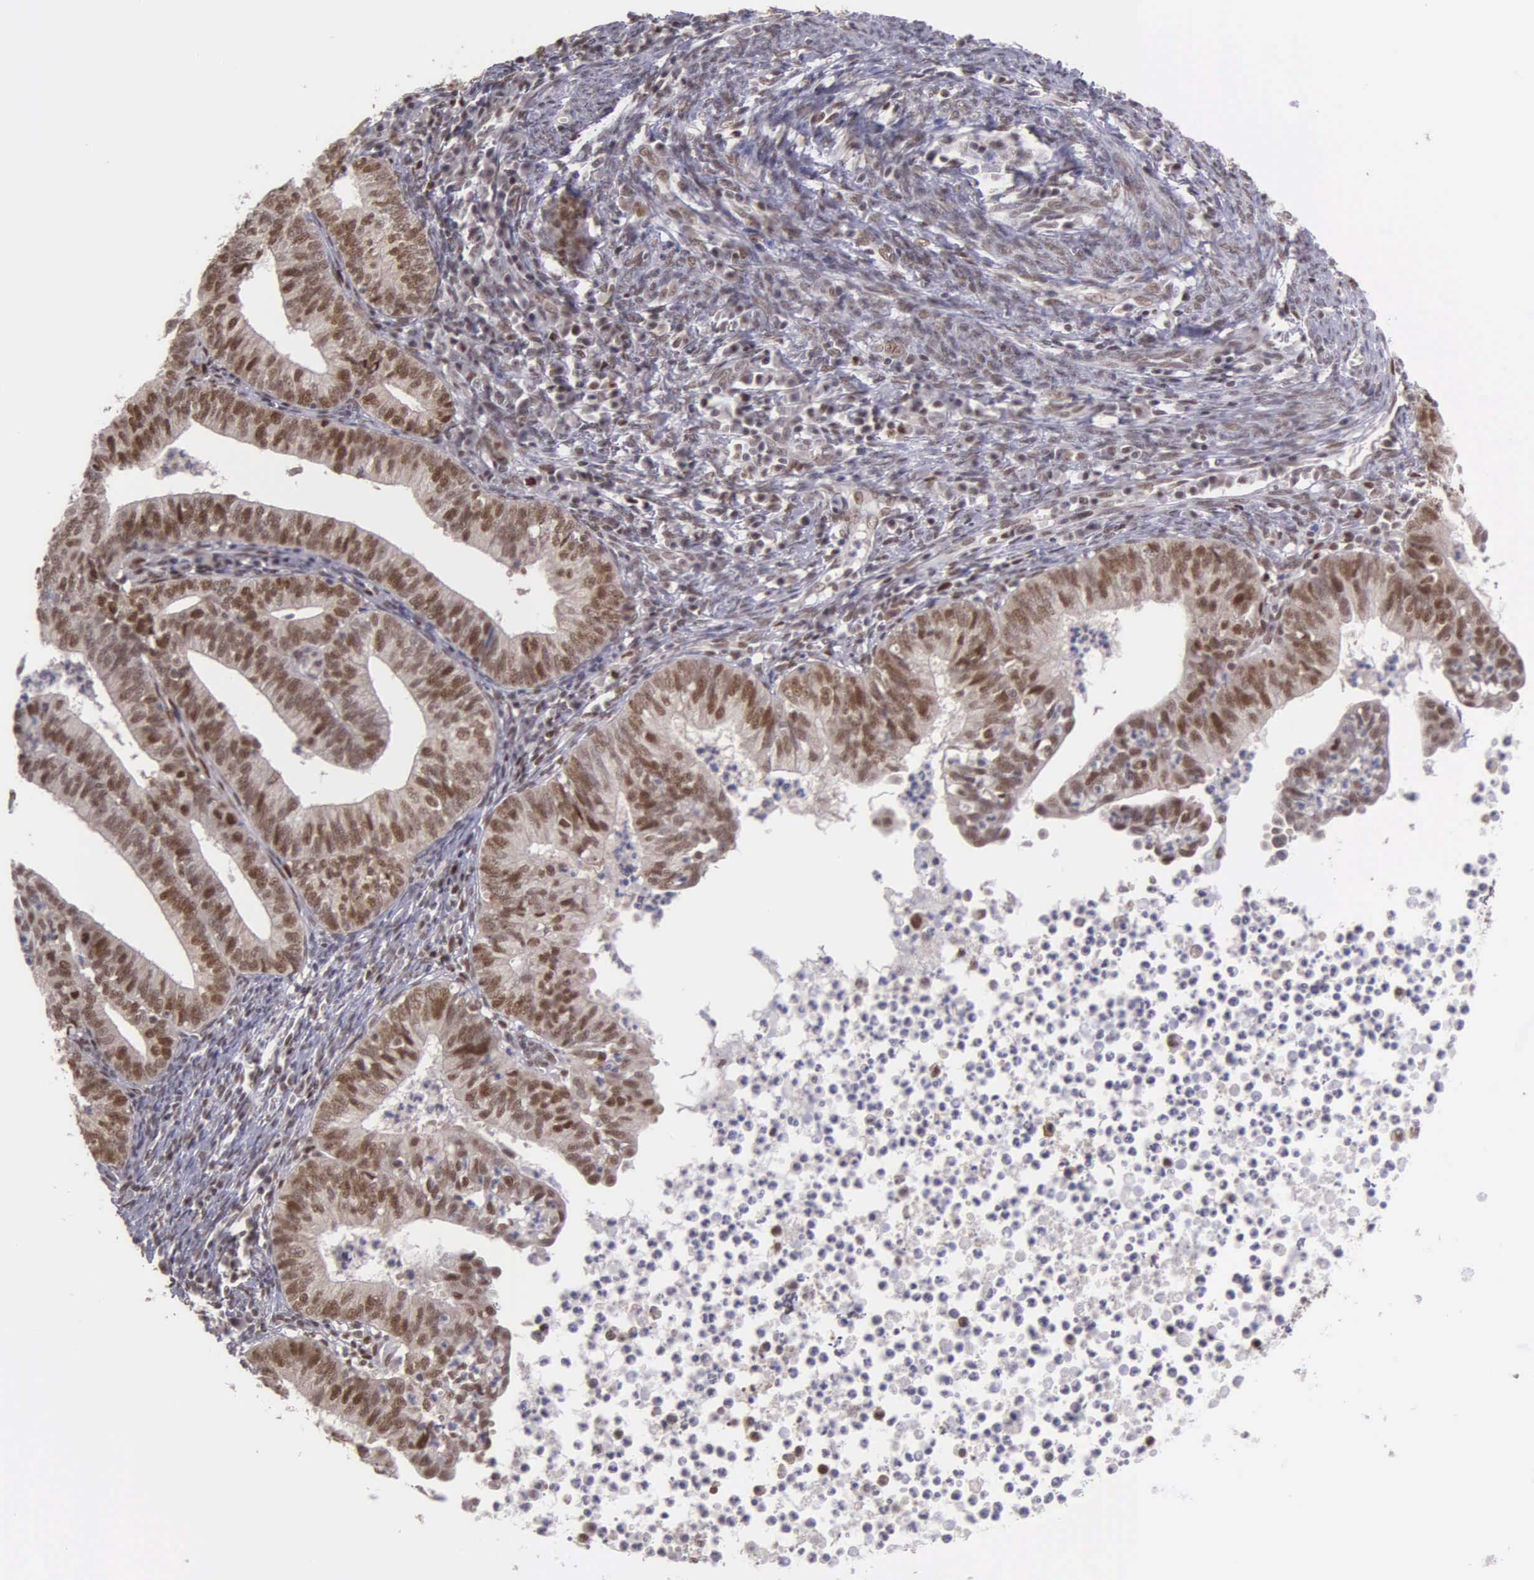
{"staining": {"intensity": "moderate", "quantity": "25%-75%", "location": "nuclear"}, "tissue": "endometrial cancer", "cell_type": "Tumor cells", "image_type": "cancer", "snomed": [{"axis": "morphology", "description": "Adenocarcinoma, NOS"}, {"axis": "topography", "description": "Endometrium"}], "caption": "DAB immunohistochemical staining of endometrial cancer (adenocarcinoma) exhibits moderate nuclear protein positivity in approximately 25%-75% of tumor cells.", "gene": "UBR7", "patient": {"sex": "female", "age": 66}}